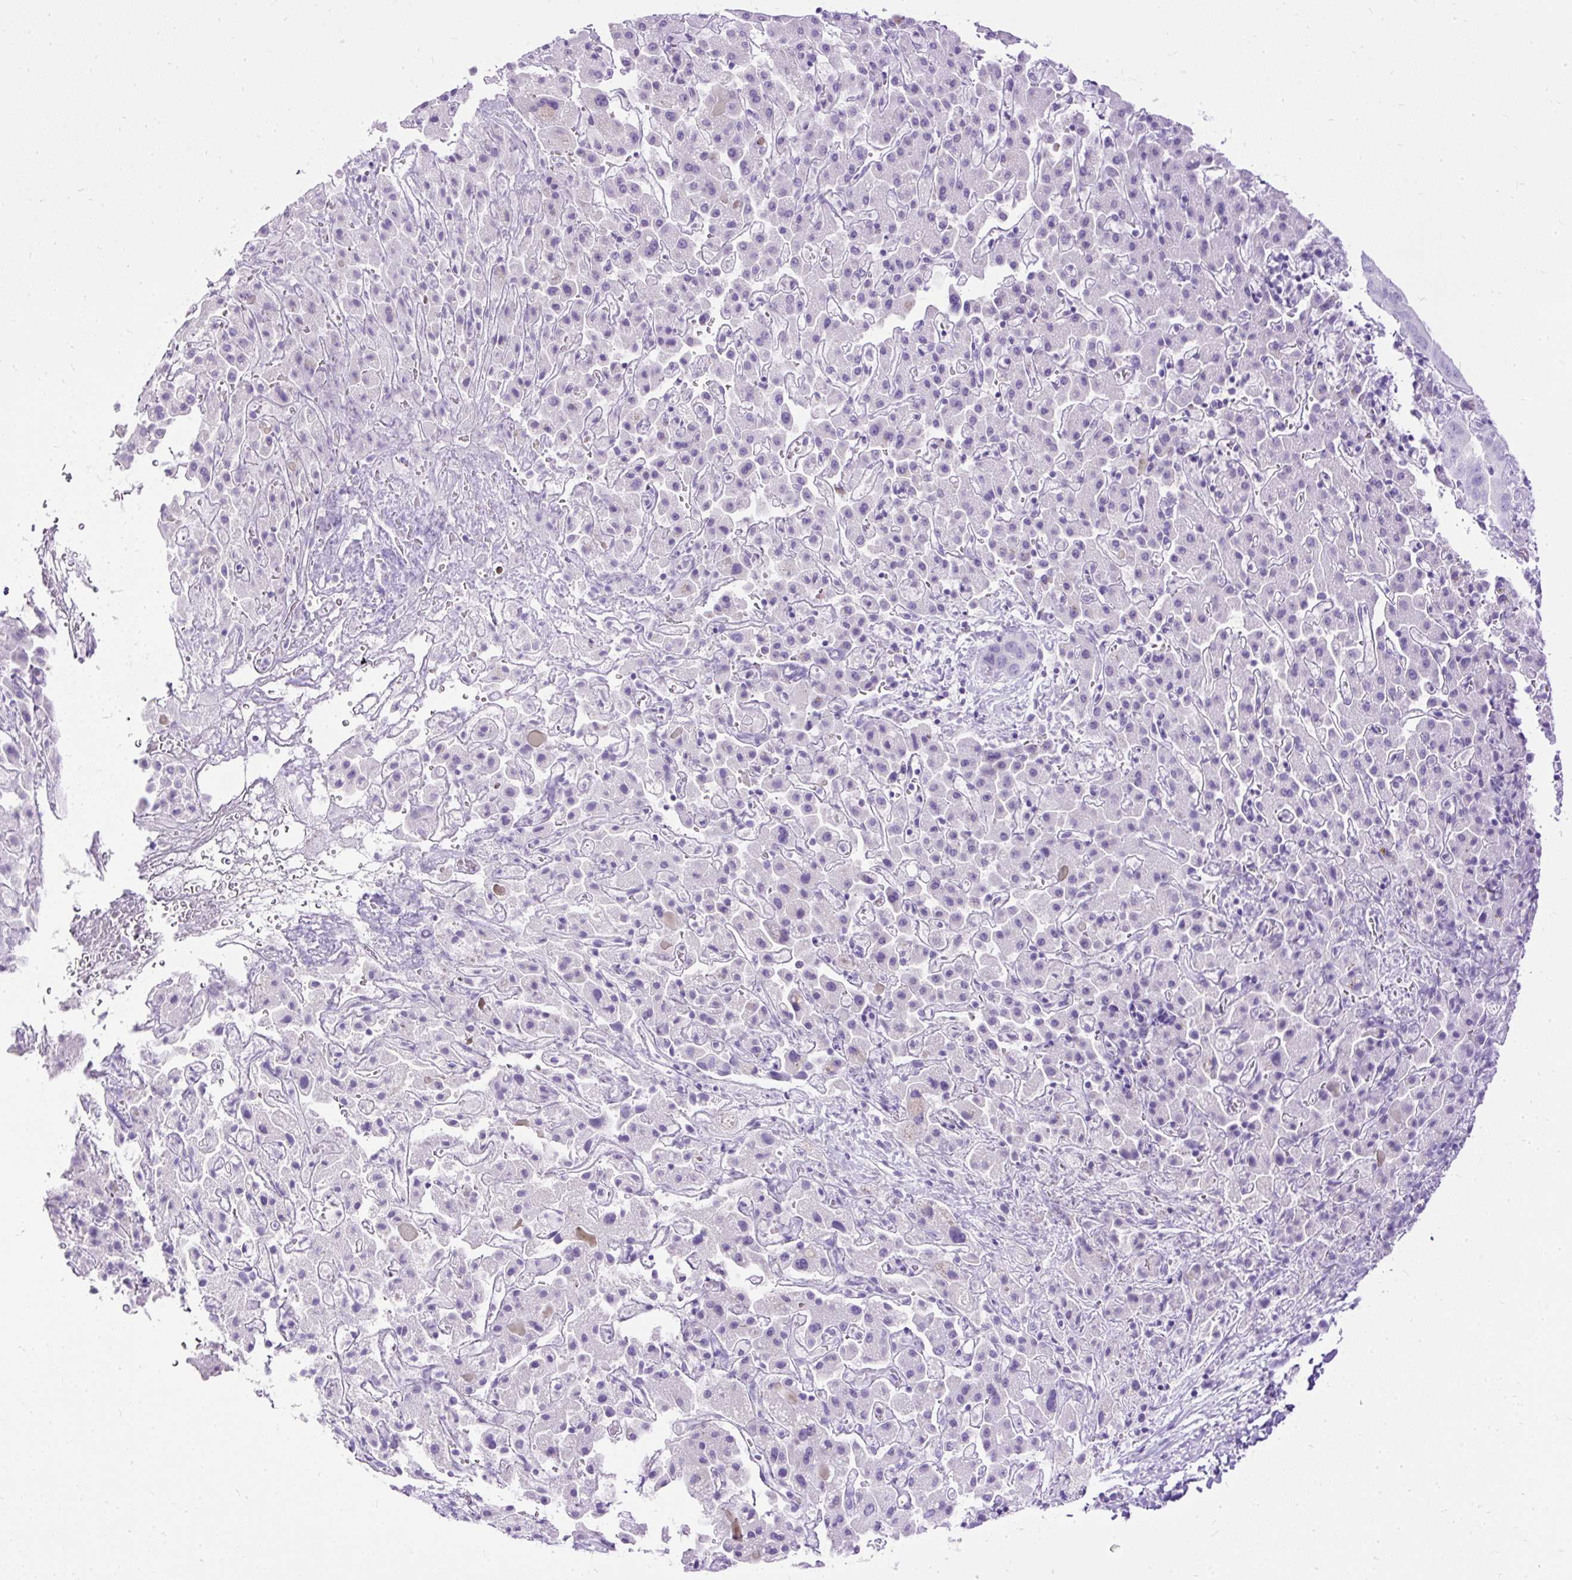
{"staining": {"intensity": "negative", "quantity": "none", "location": "none"}, "tissue": "liver cancer", "cell_type": "Tumor cells", "image_type": "cancer", "snomed": [{"axis": "morphology", "description": "Cholangiocarcinoma"}, {"axis": "topography", "description": "Liver"}], "caption": "Tumor cells are negative for brown protein staining in liver cancer.", "gene": "HEY1", "patient": {"sex": "female", "age": 52}}